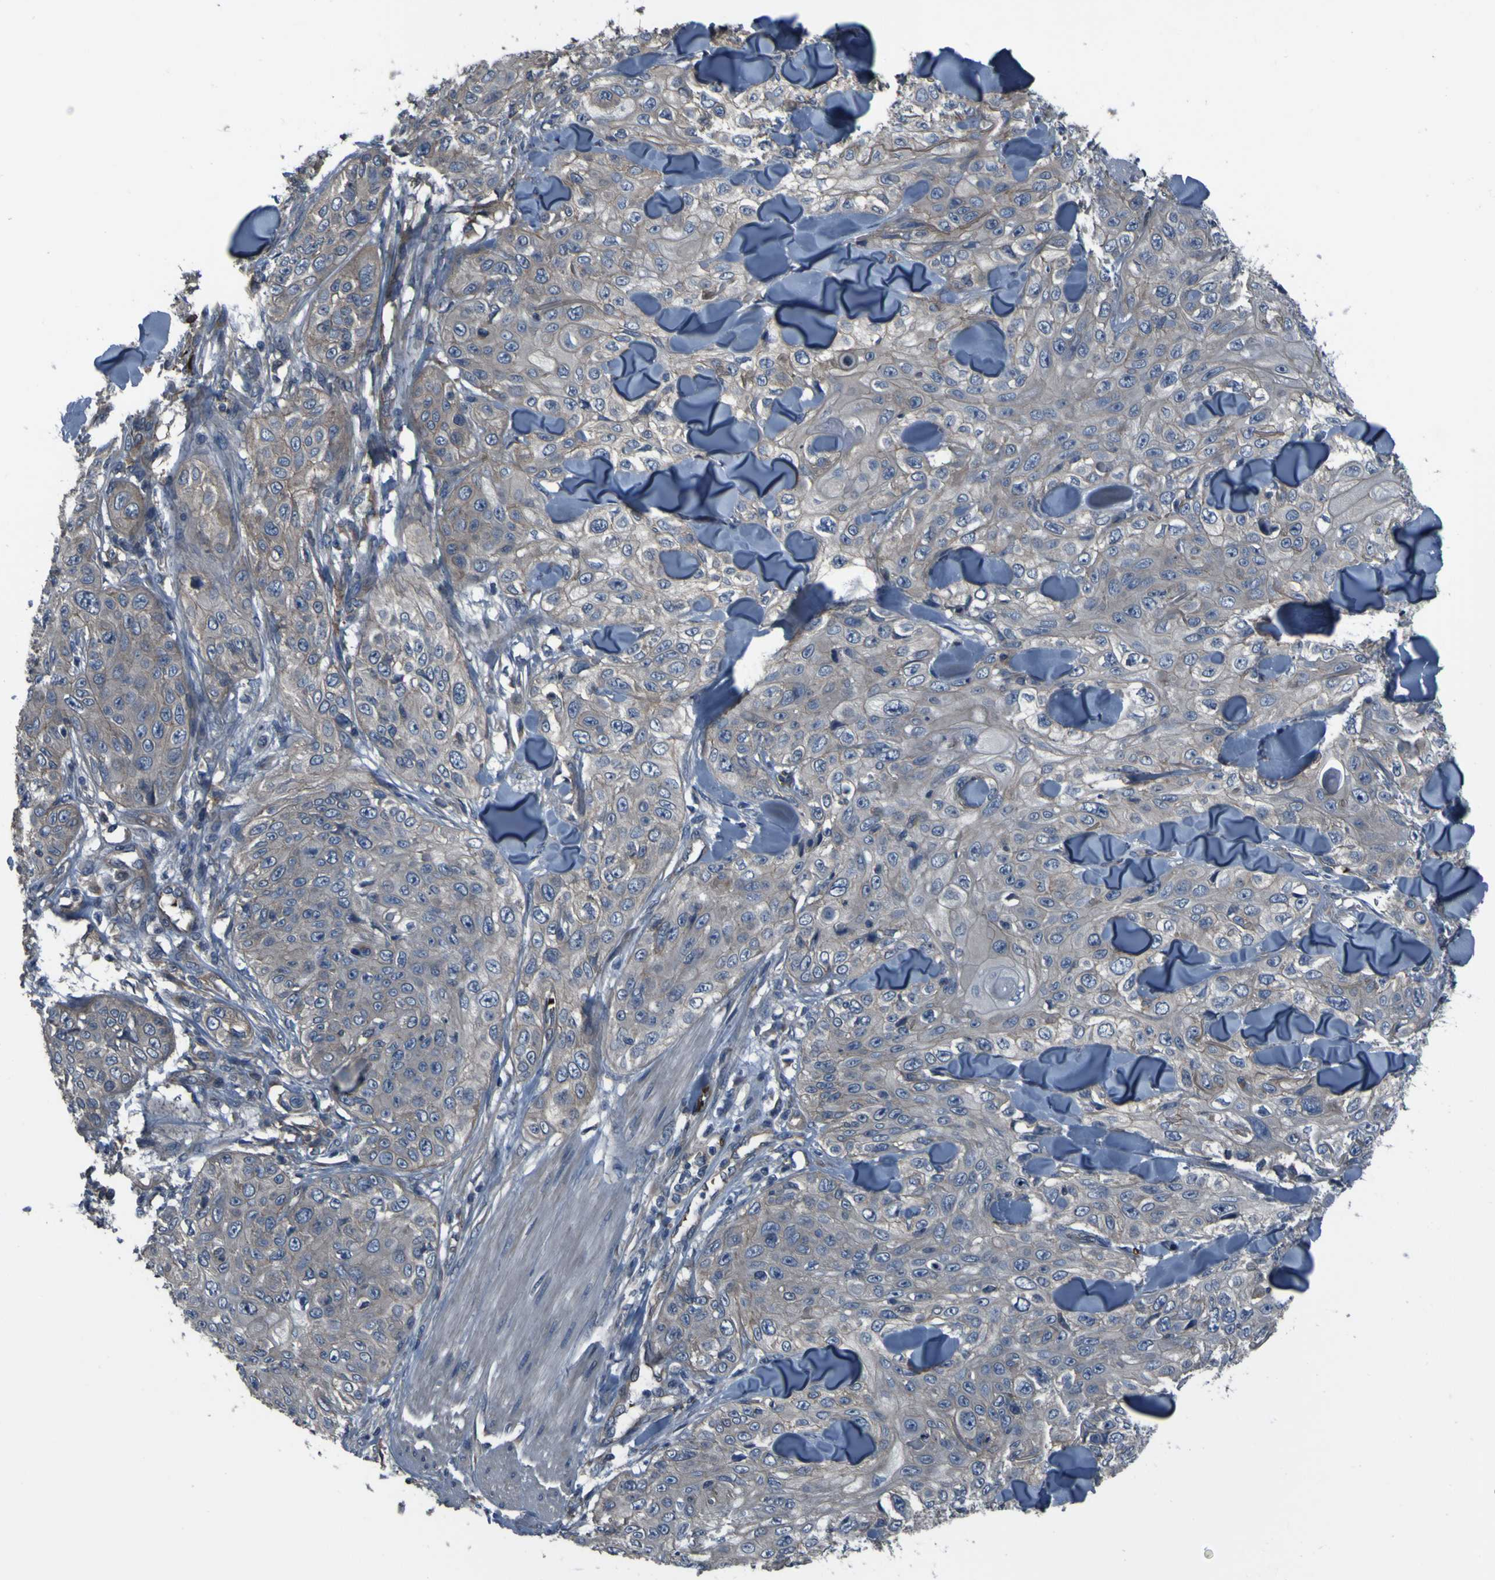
{"staining": {"intensity": "weak", "quantity": ">75%", "location": "cytoplasmic/membranous"}, "tissue": "skin cancer", "cell_type": "Tumor cells", "image_type": "cancer", "snomed": [{"axis": "morphology", "description": "Squamous cell carcinoma, NOS"}, {"axis": "topography", "description": "Skin"}], "caption": "IHC (DAB (3,3'-diaminobenzidine)) staining of human skin cancer (squamous cell carcinoma) reveals weak cytoplasmic/membranous protein positivity in about >75% of tumor cells. (DAB IHC with brightfield microscopy, high magnification).", "gene": "GRAMD1A", "patient": {"sex": "male", "age": 86}}